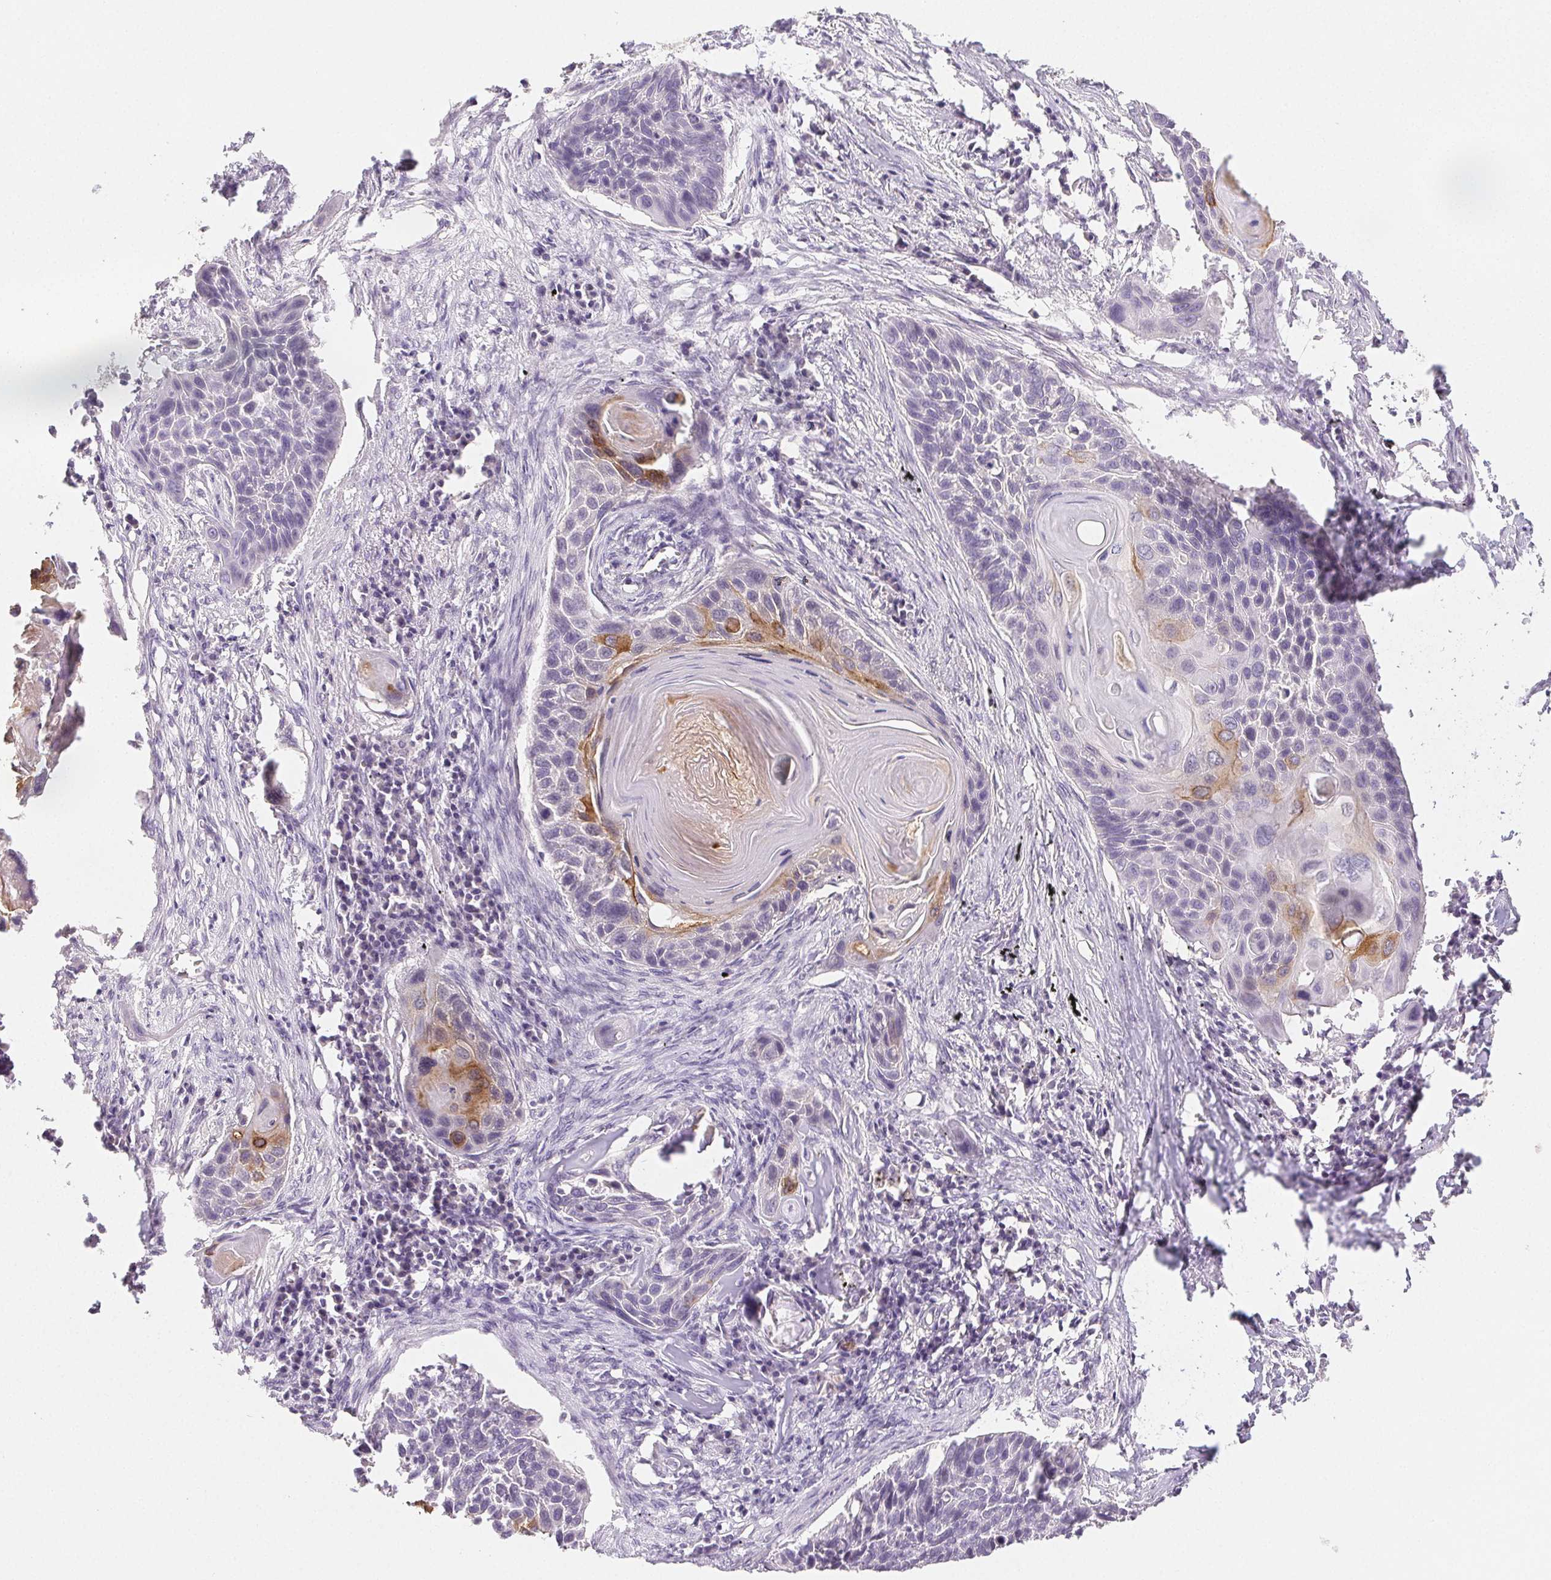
{"staining": {"intensity": "moderate", "quantity": "<25%", "location": "cytoplasmic/membranous"}, "tissue": "lung cancer", "cell_type": "Tumor cells", "image_type": "cancer", "snomed": [{"axis": "morphology", "description": "Squamous cell carcinoma, NOS"}, {"axis": "topography", "description": "Lung"}], "caption": "This micrograph shows immunohistochemistry staining of human lung cancer (squamous cell carcinoma), with low moderate cytoplasmic/membranous positivity in about <25% of tumor cells.", "gene": "PI3", "patient": {"sex": "male", "age": 78}}